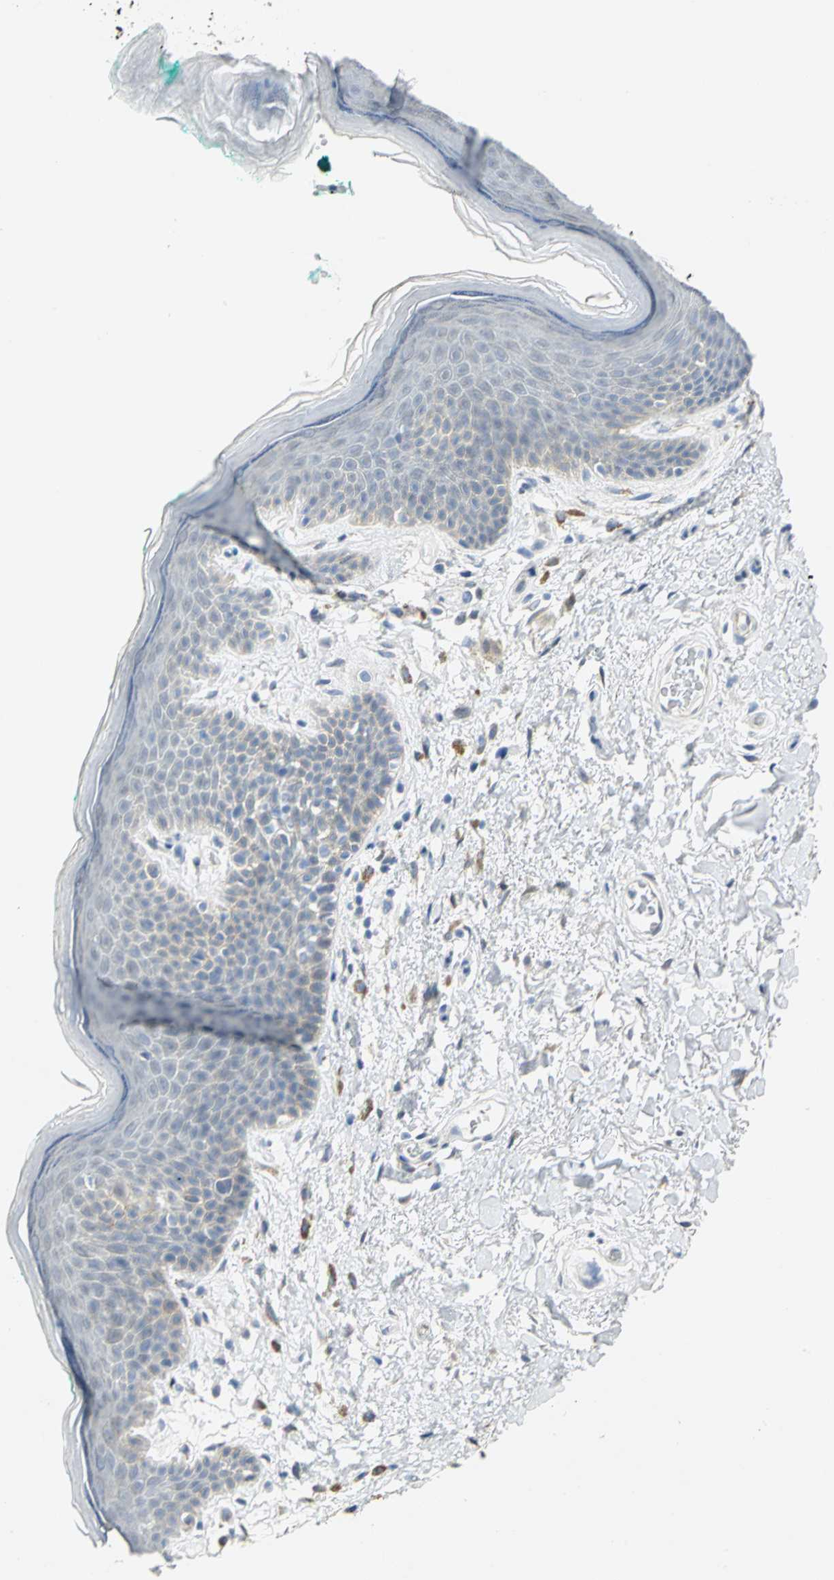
{"staining": {"intensity": "weak", "quantity": "<25%", "location": "cytoplasmic/membranous"}, "tissue": "skin", "cell_type": "Epidermal cells", "image_type": "normal", "snomed": [{"axis": "morphology", "description": "Normal tissue, NOS"}, {"axis": "topography", "description": "Anal"}], "caption": "IHC of benign human skin reveals no positivity in epidermal cells. The staining is performed using DAB (3,3'-diaminobenzidine) brown chromogen with nuclei counter-stained in using hematoxylin.", "gene": "PGM3", "patient": {"sex": "male", "age": 74}}